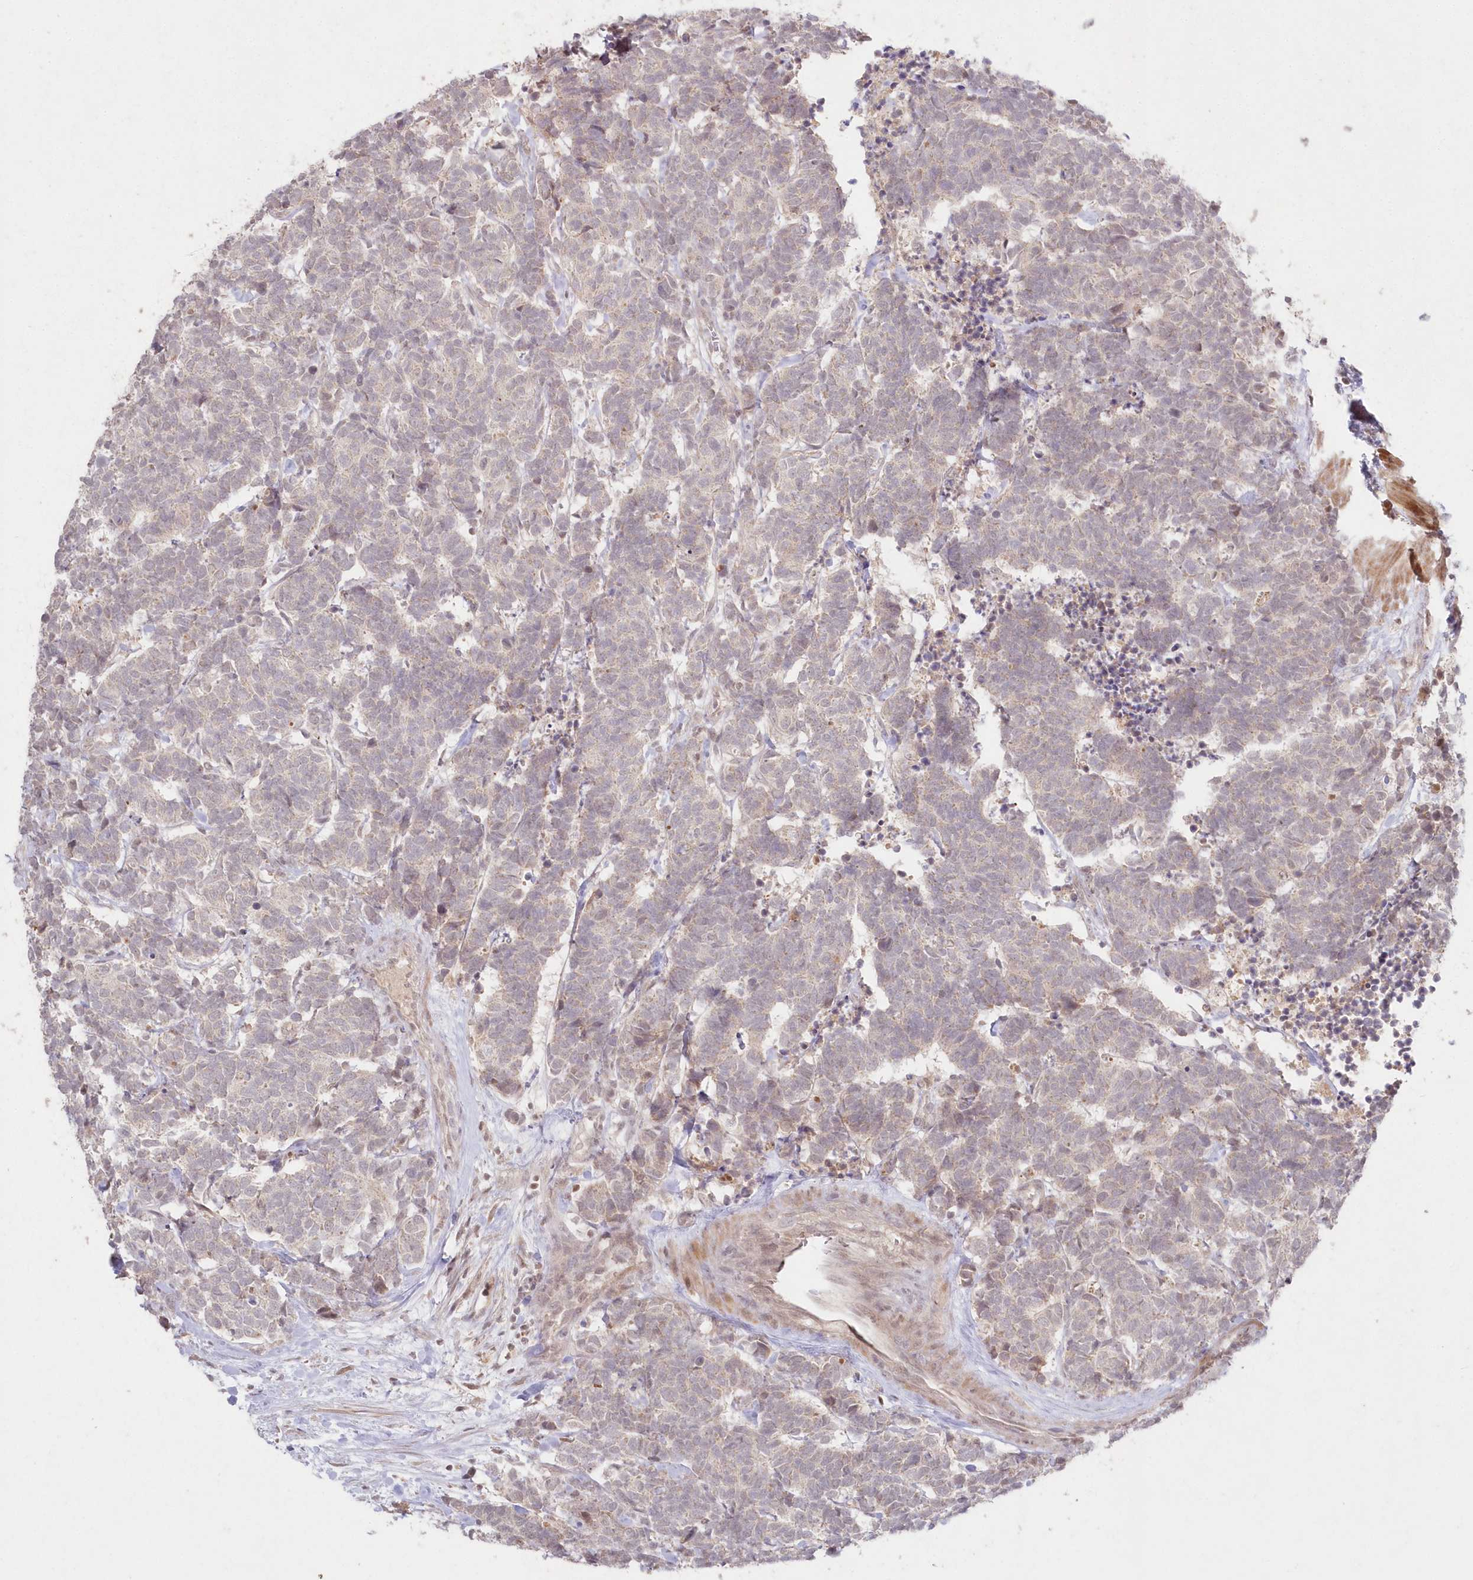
{"staining": {"intensity": "weak", "quantity": "<25%", "location": "nuclear"}, "tissue": "carcinoid", "cell_type": "Tumor cells", "image_type": "cancer", "snomed": [{"axis": "morphology", "description": "Carcinoma, NOS"}, {"axis": "morphology", "description": "Carcinoid, malignant, NOS"}, {"axis": "topography", "description": "Urinary bladder"}], "caption": "Immunohistochemistry image of human carcinoma stained for a protein (brown), which shows no staining in tumor cells. (IHC, brightfield microscopy, high magnification).", "gene": "ASCC1", "patient": {"sex": "male", "age": 57}}